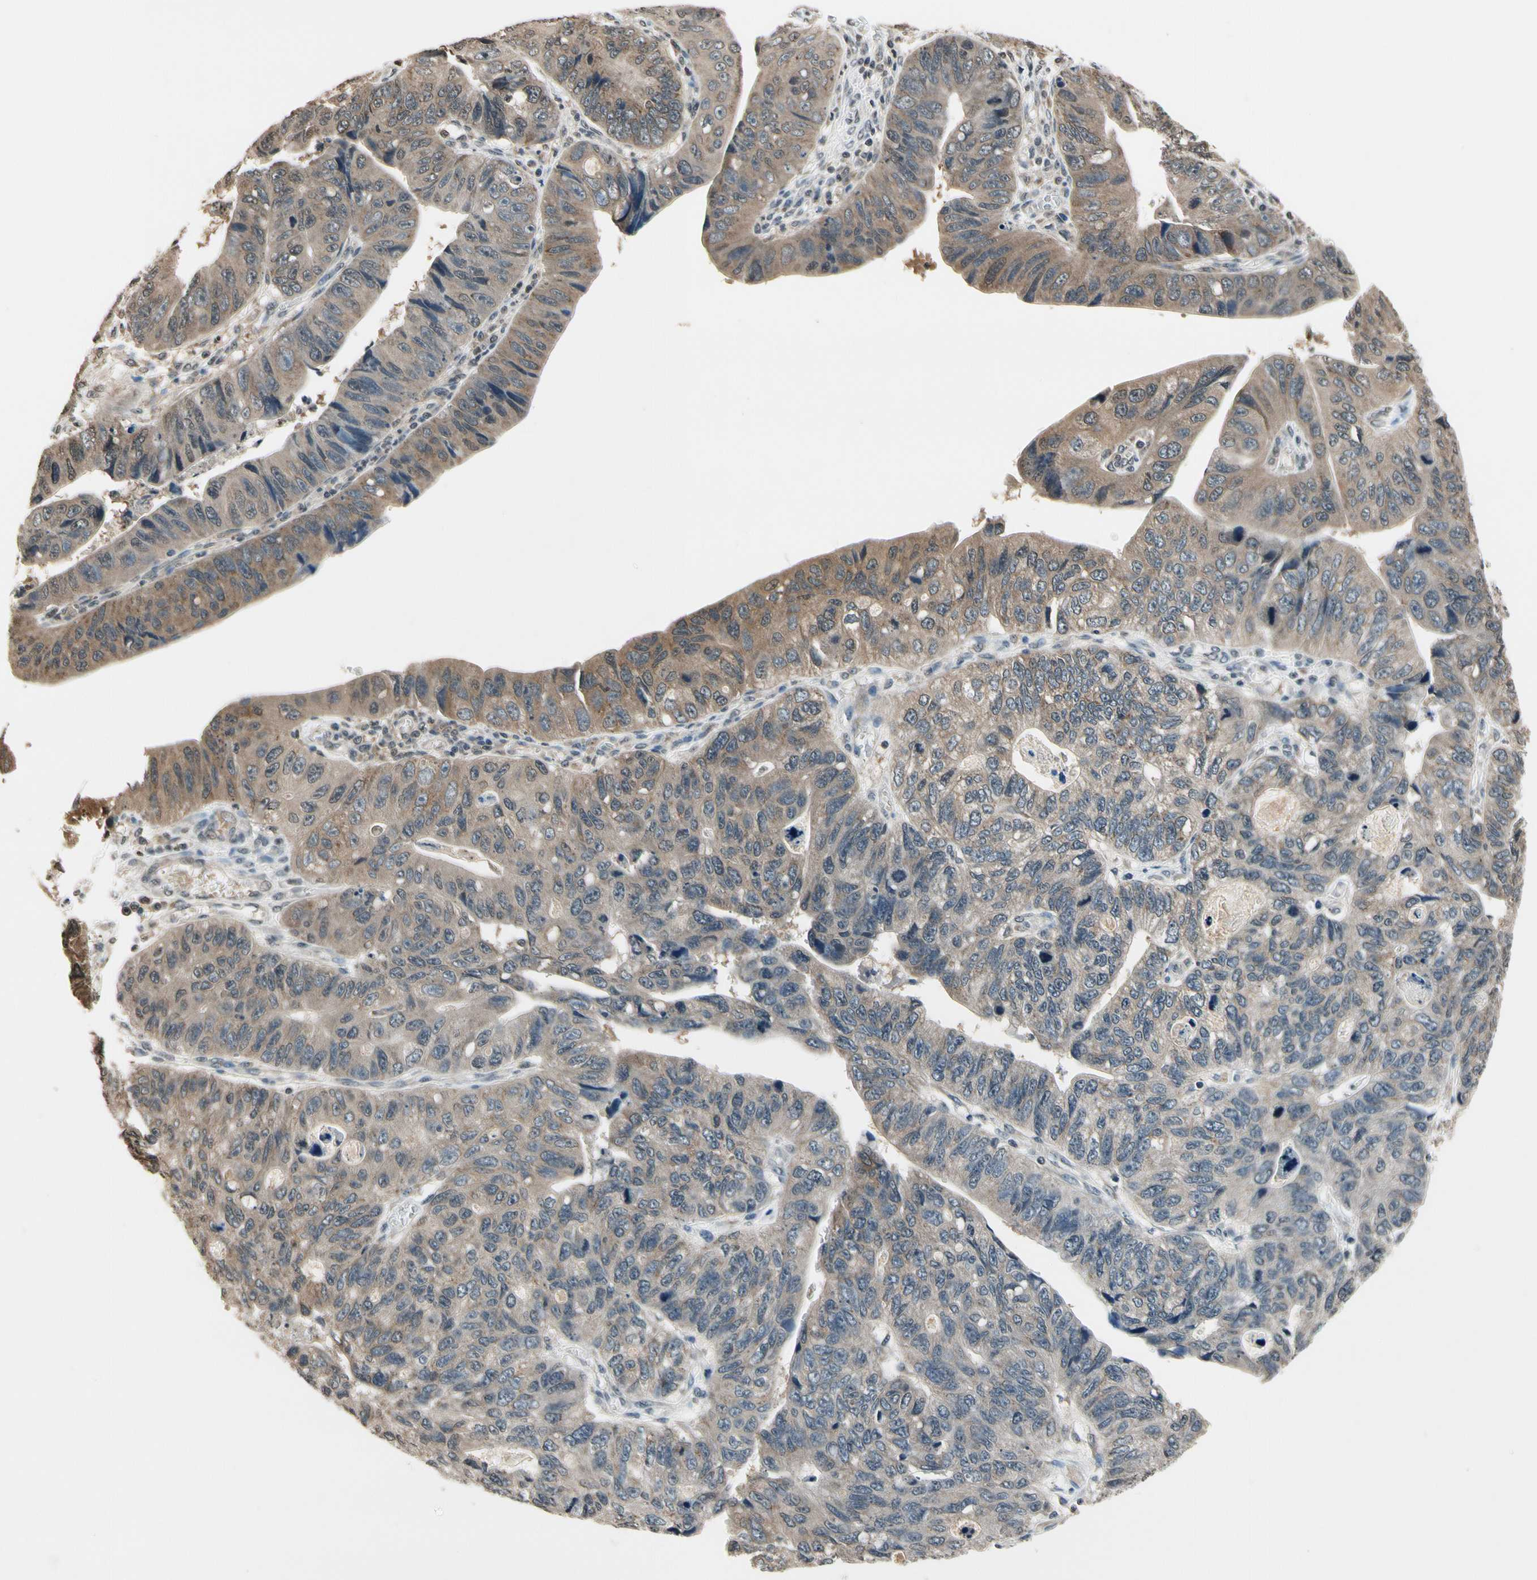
{"staining": {"intensity": "moderate", "quantity": ">75%", "location": "cytoplasmic/membranous"}, "tissue": "stomach cancer", "cell_type": "Tumor cells", "image_type": "cancer", "snomed": [{"axis": "morphology", "description": "Adenocarcinoma, NOS"}, {"axis": "topography", "description": "Stomach"}], "caption": "High-power microscopy captured an IHC image of stomach cancer, revealing moderate cytoplasmic/membranous staining in approximately >75% of tumor cells.", "gene": "GCLC", "patient": {"sex": "male", "age": 59}}